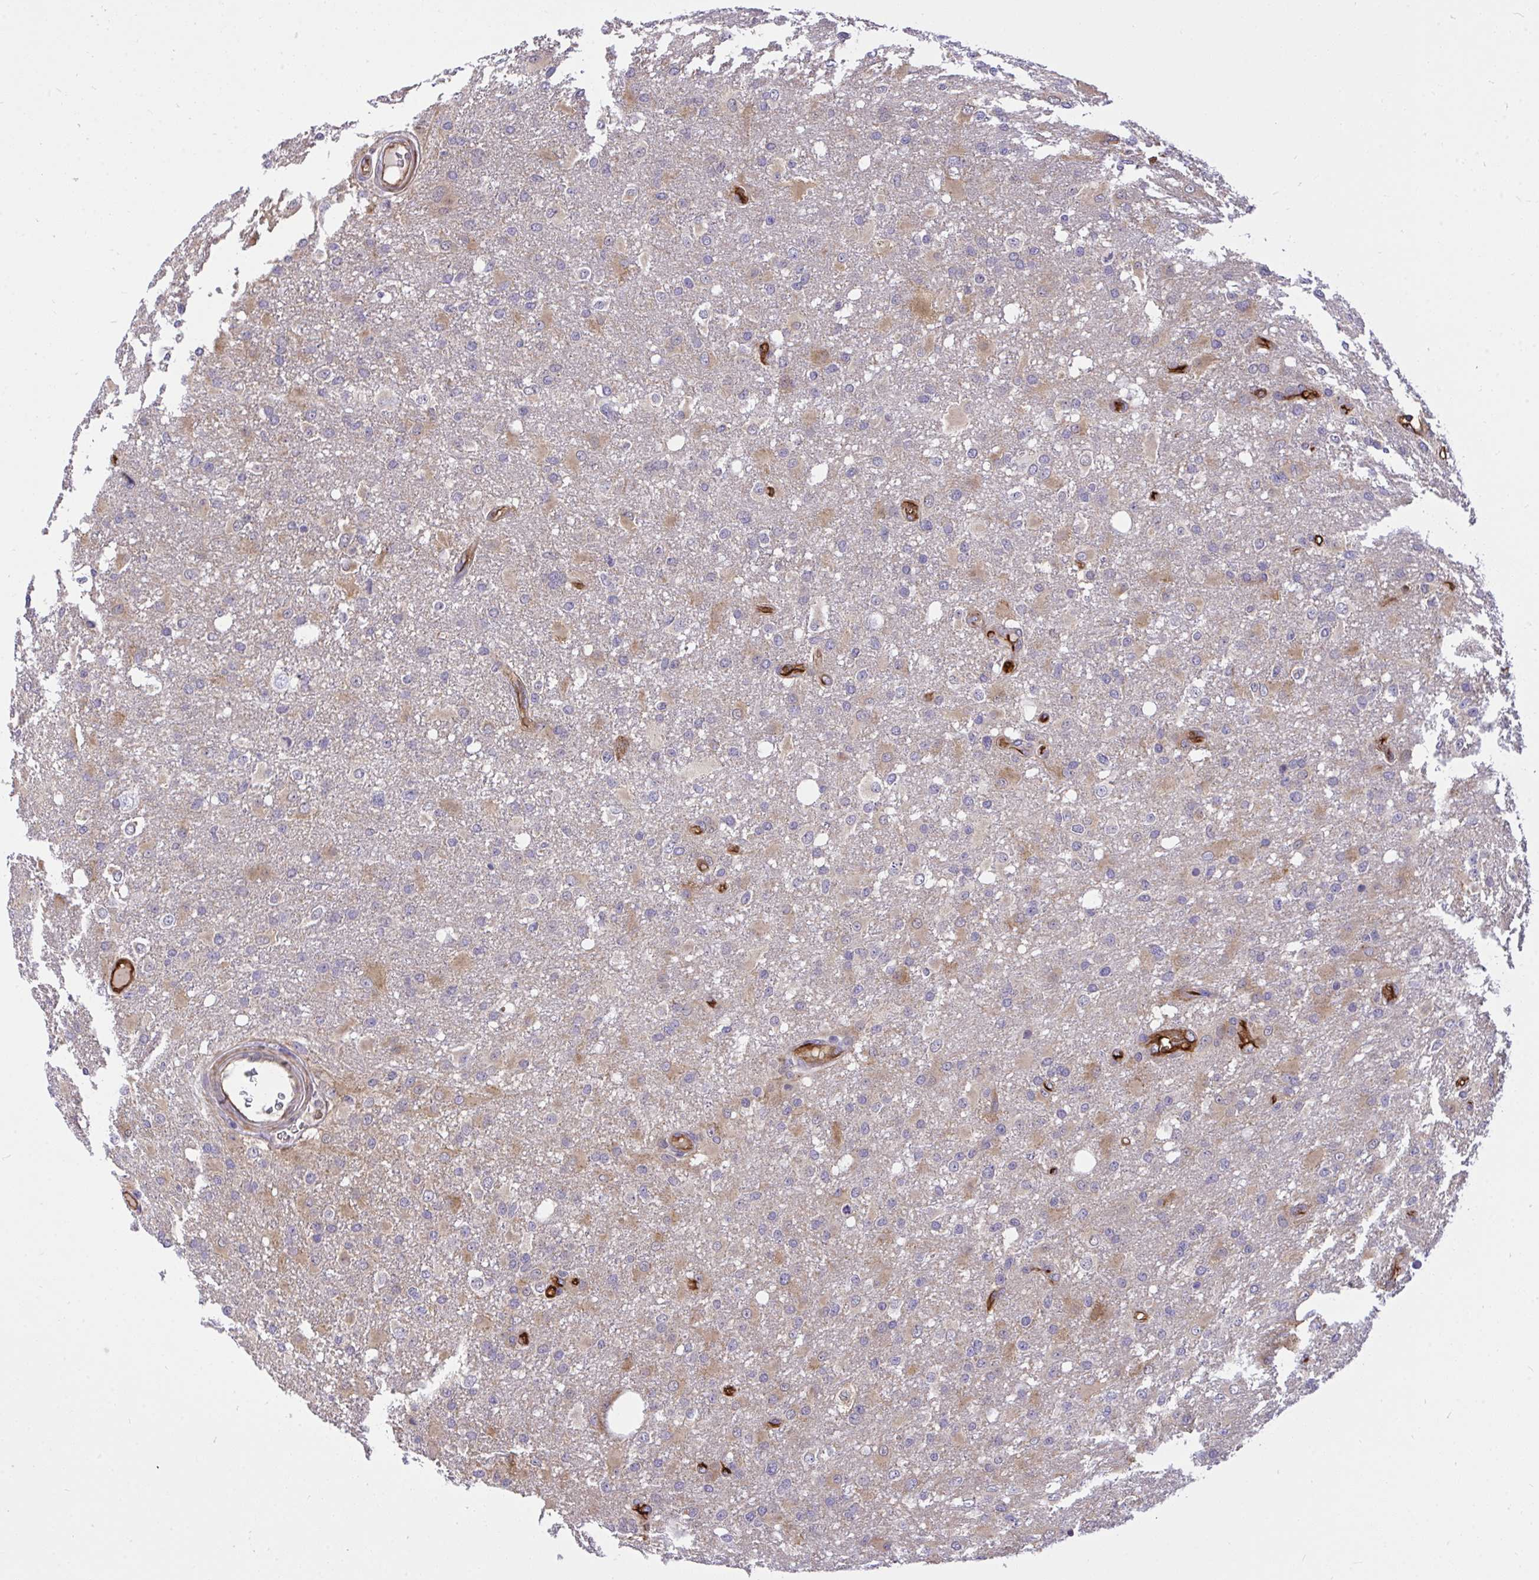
{"staining": {"intensity": "weak", "quantity": "25%-75%", "location": "cytoplasmic/membranous"}, "tissue": "glioma", "cell_type": "Tumor cells", "image_type": "cancer", "snomed": [{"axis": "morphology", "description": "Glioma, malignant, High grade"}, {"axis": "topography", "description": "Brain"}], "caption": "A histopathology image showing weak cytoplasmic/membranous positivity in approximately 25%-75% of tumor cells in malignant high-grade glioma, as visualized by brown immunohistochemical staining.", "gene": "C19orf54", "patient": {"sex": "male", "age": 53}}